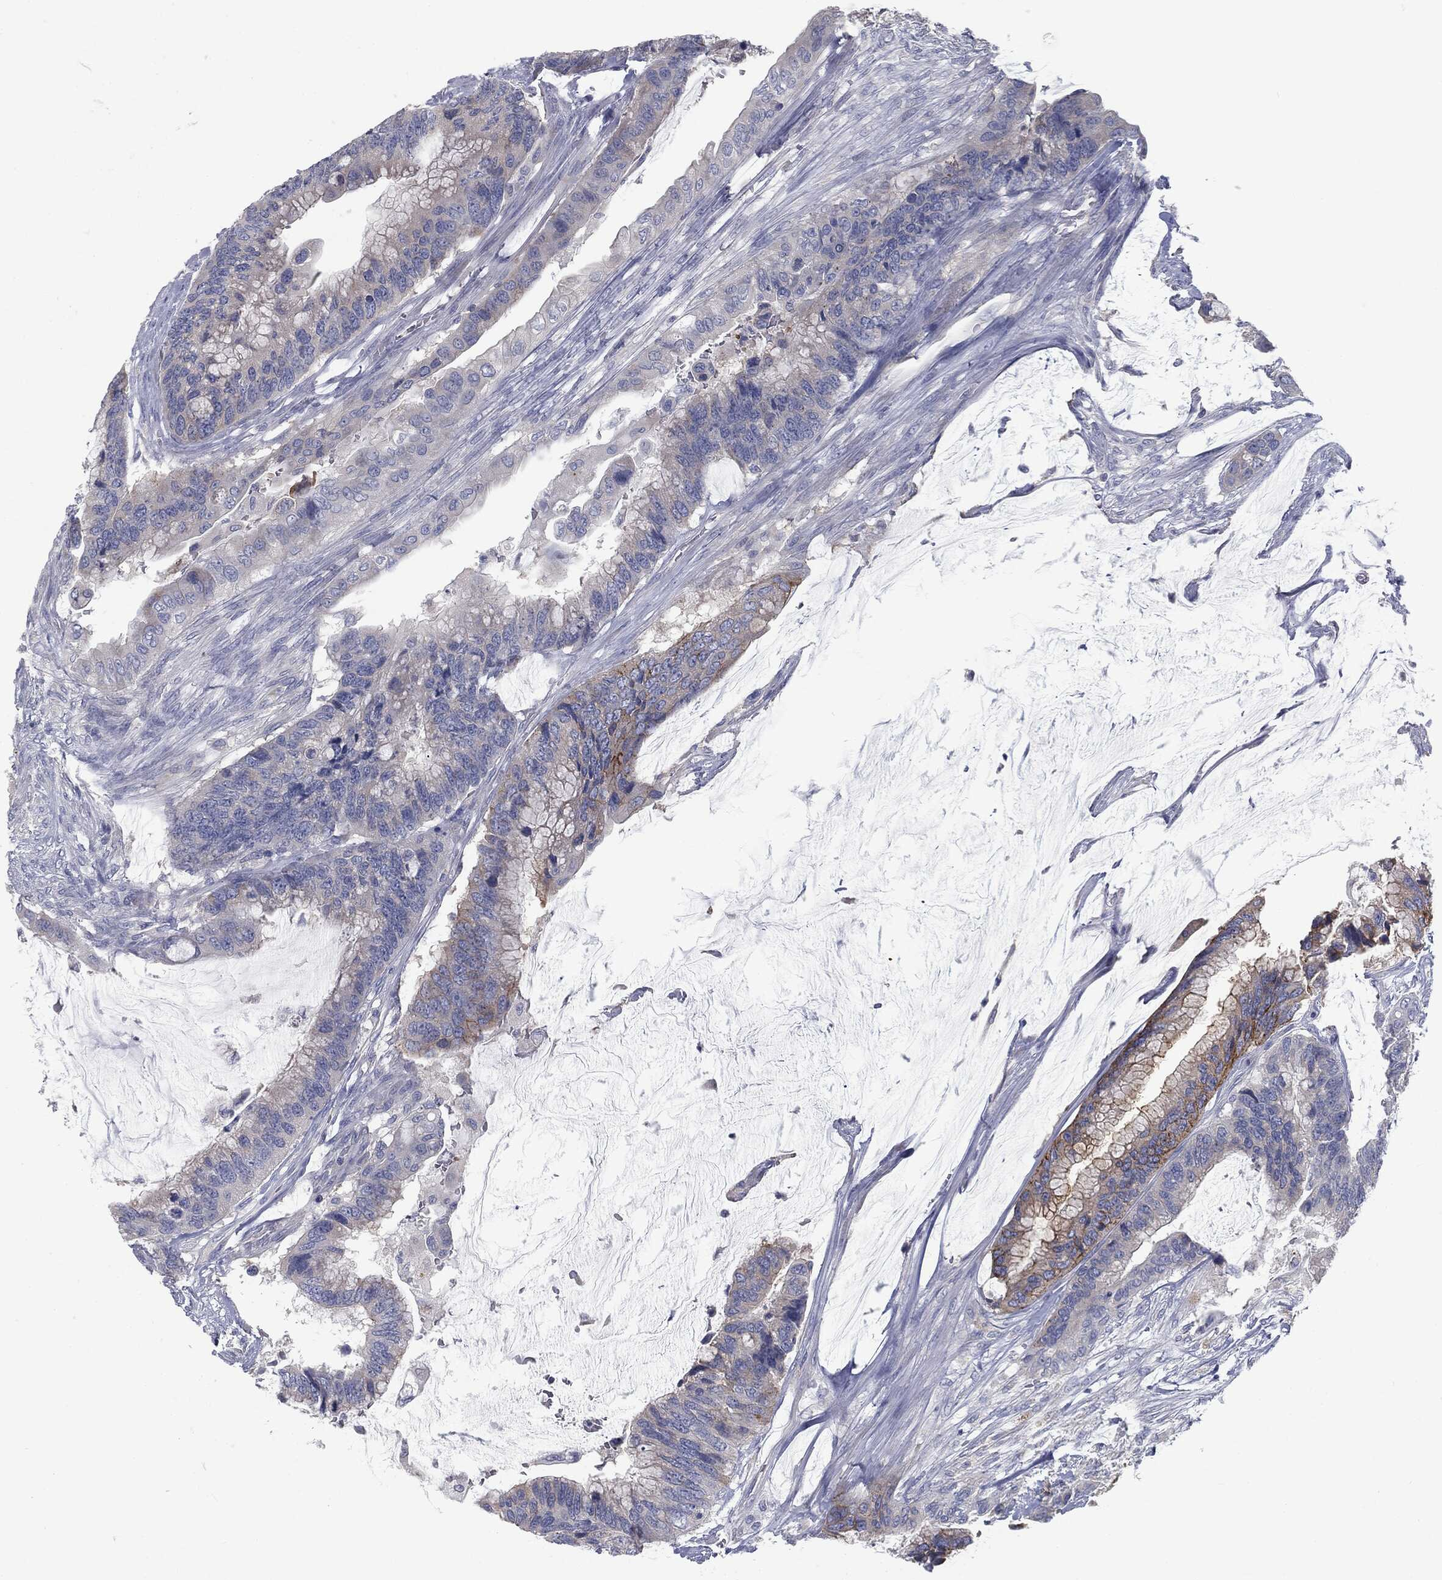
{"staining": {"intensity": "moderate", "quantity": "<25%", "location": "cytoplasmic/membranous"}, "tissue": "colorectal cancer", "cell_type": "Tumor cells", "image_type": "cancer", "snomed": [{"axis": "morphology", "description": "Adenocarcinoma, NOS"}, {"axis": "topography", "description": "Rectum"}], "caption": "A micrograph of human colorectal adenocarcinoma stained for a protein exhibits moderate cytoplasmic/membranous brown staining in tumor cells. (Stains: DAB (3,3'-diaminobenzidine) in brown, nuclei in blue, Microscopy: brightfield microscopy at high magnification).", "gene": "CAV3", "patient": {"sex": "female", "age": 59}}